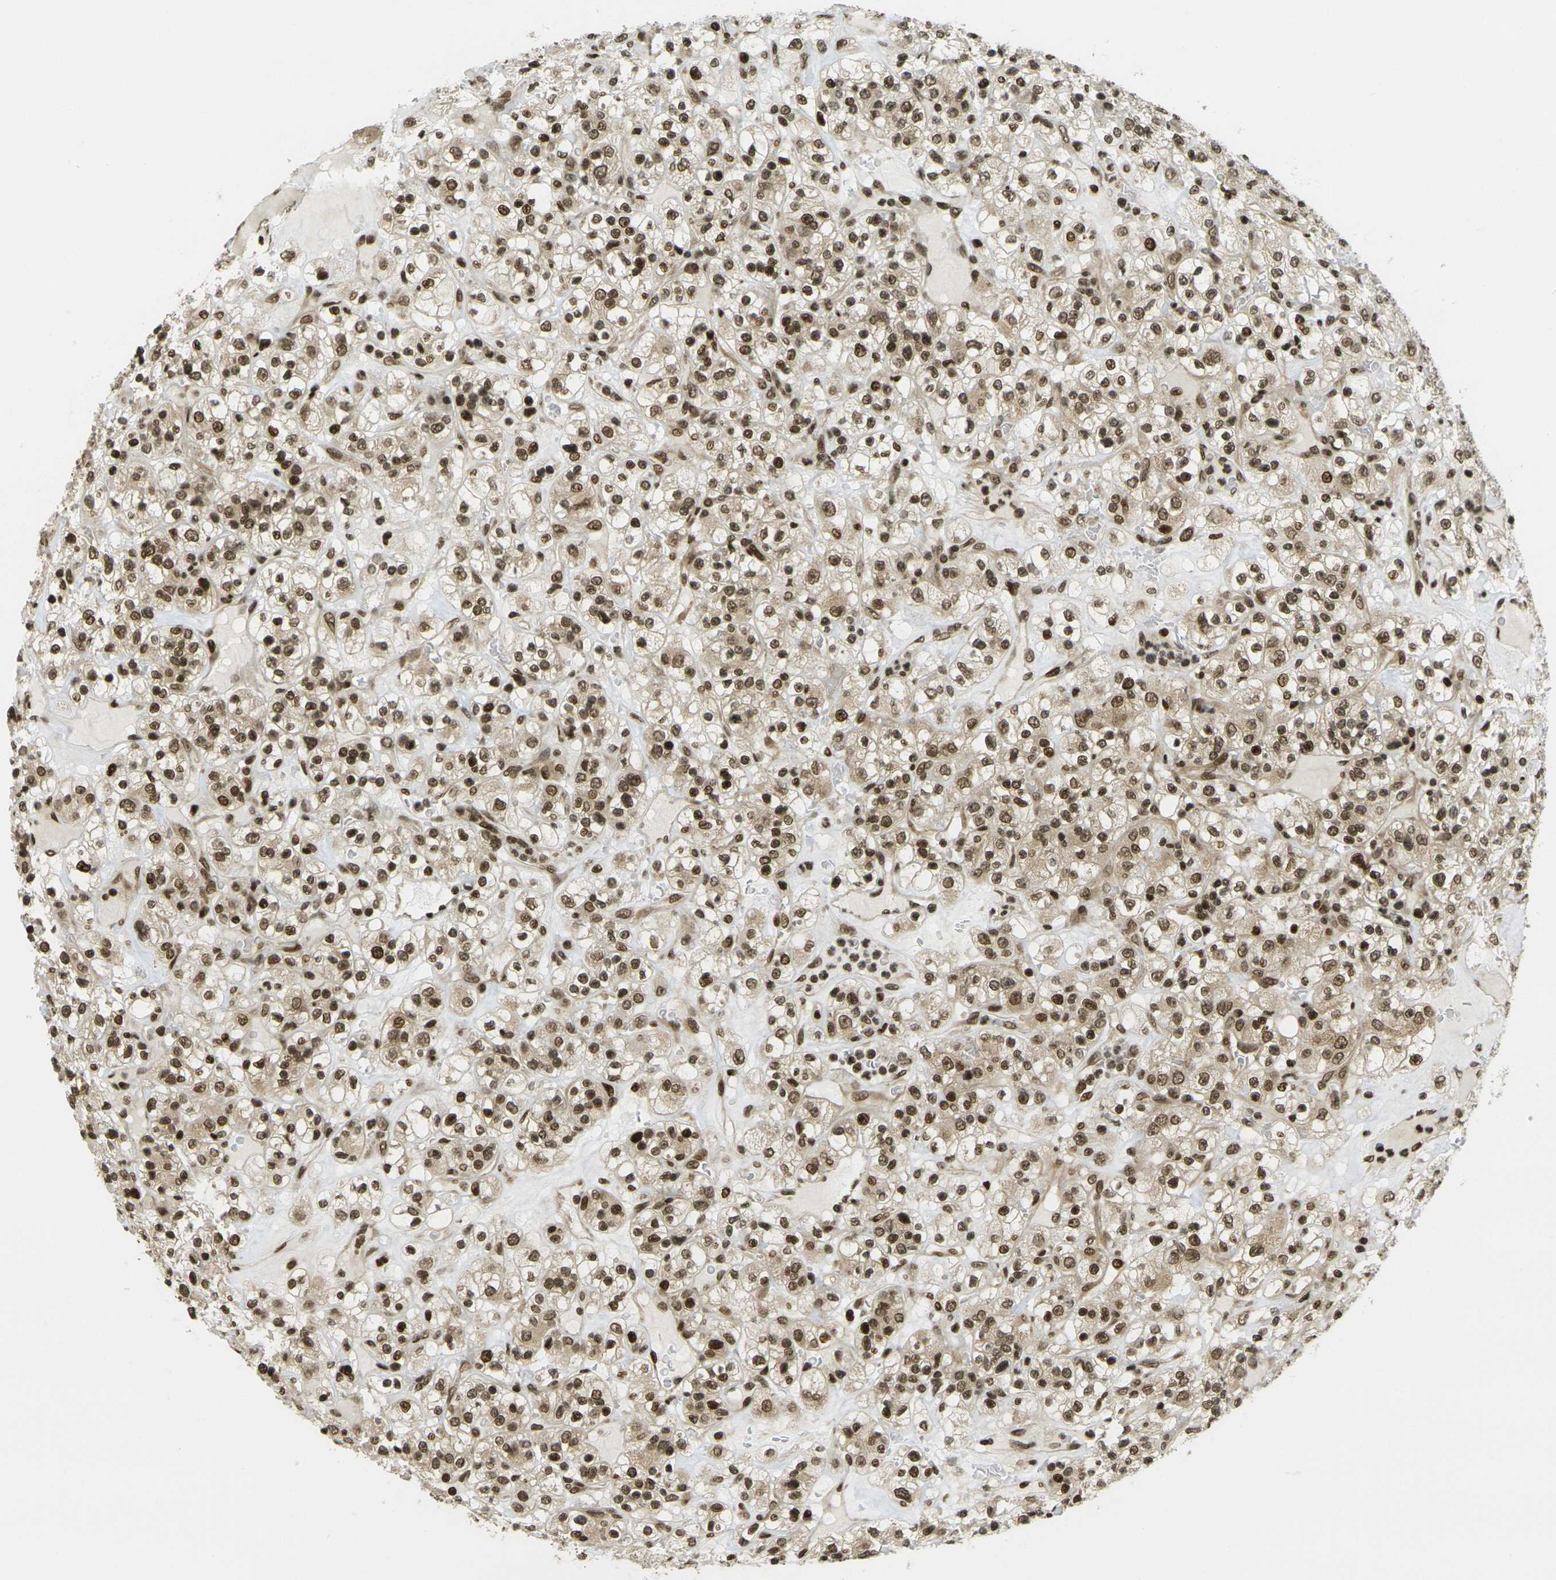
{"staining": {"intensity": "moderate", "quantity": ">75%", "location": "cytoplasmic/membranous,nuclear"}, "tissue": "renal cancer", "cell_type": "Tumor cells", "image_type": "cancer", "snomed": [{"axis": "morphology", "description": "Normal tissue, NOS"}, {"axis": "morphology", "description": "Adenocarcinoma, NOS"}, {"axis": "topography", "description": "Kidney"}], "caption": "A histopathology image of adenocarcinoma (renal) stained for a protein shows moderate cytoplasmic/membranous and nuclear brown staining in tumor cells.", "gene": "RUVBL2", "patient": {"sex": "female", "age": 72}}